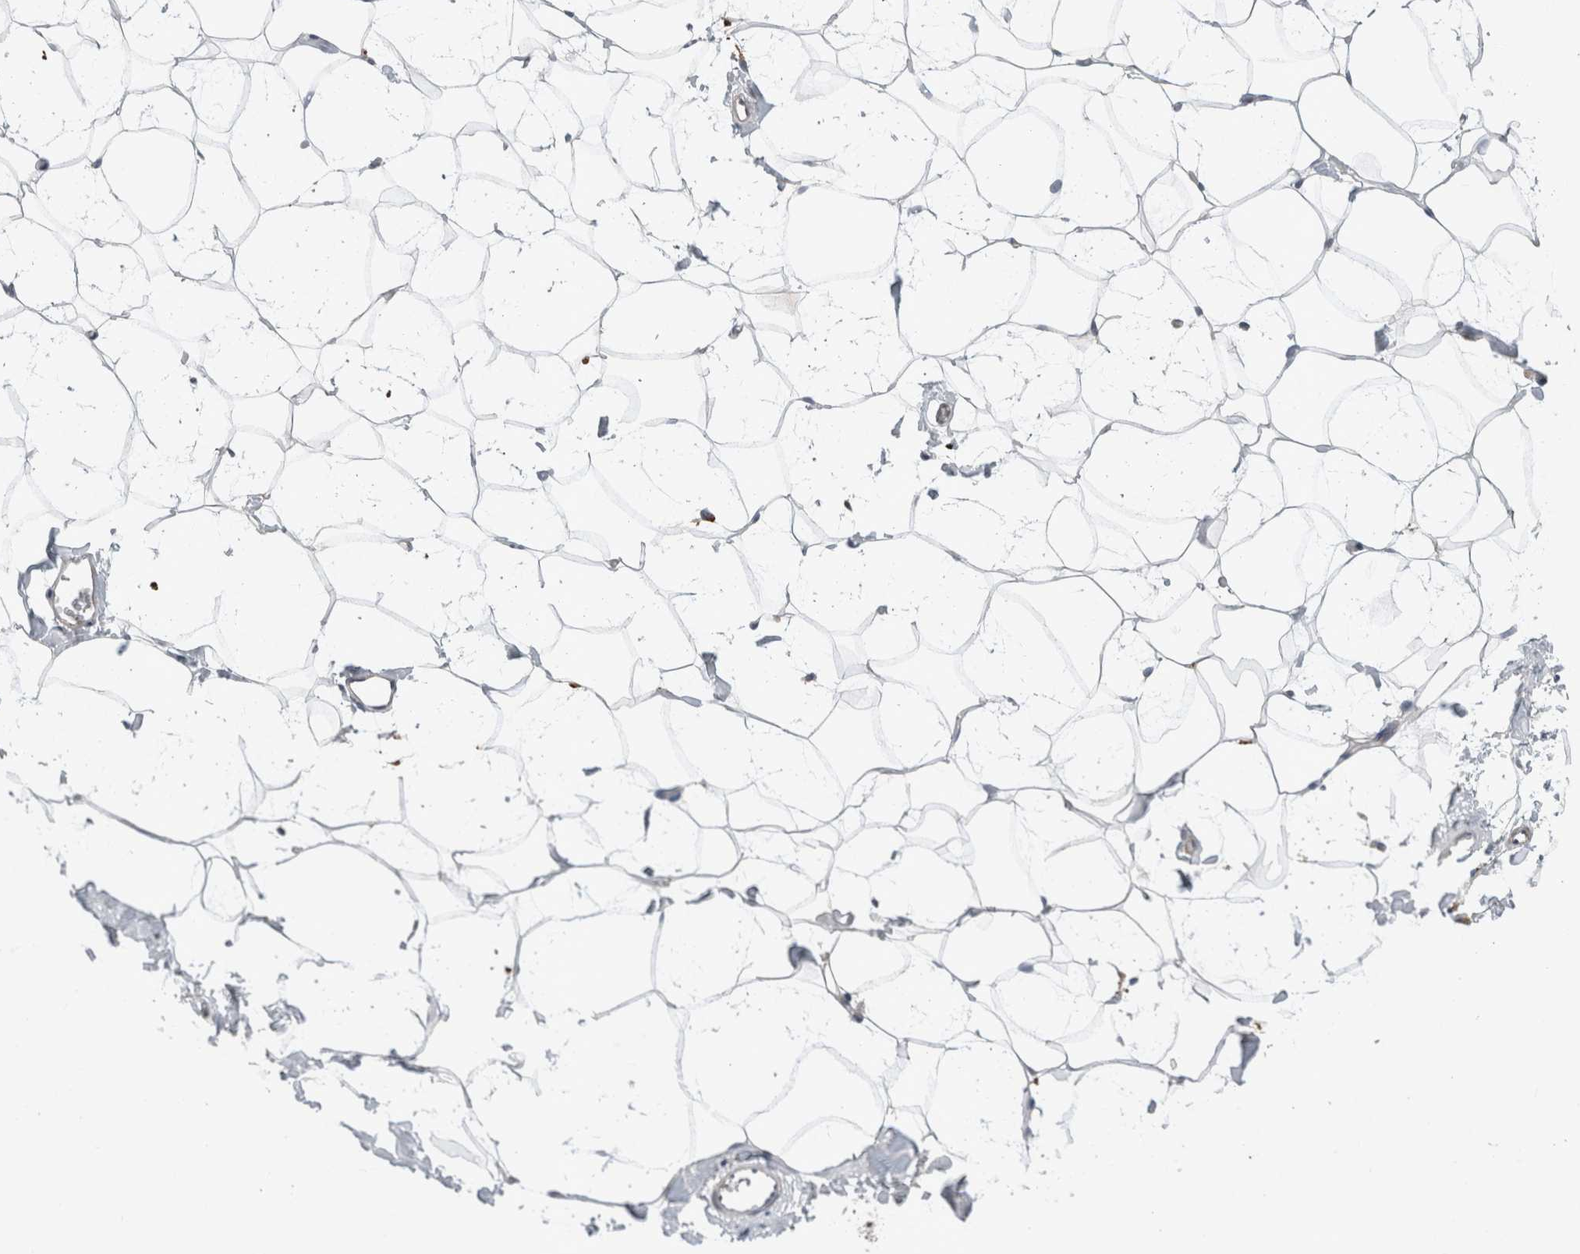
{"staining": {"intensity": "weak", "quantity": "25%-75%", "location": "cytoplasmic/membranous"}, "tissue": "adipose tissue", "cell_type": "Adipocytes", "image_type": "normal", "snomed": [{"axis": "morphology", "description": "Normal tissue, NOS"}, {"axis": "morphology", "description": "Fibrosis, NOS"}, {"axis": "topography", "description": "Breast"}, {"axis": "topography", "description": "Adipose tissue"}], "caption": "Immunohistochemistry image of normal human adipose tissue stained for a protein (brown), which shows low levels of weak cytoplasmic/membranous expression in about 25%-75% of adipocytes.", "gene": "CDCA7L", "patient": {"sex": "female", "age": 39}}